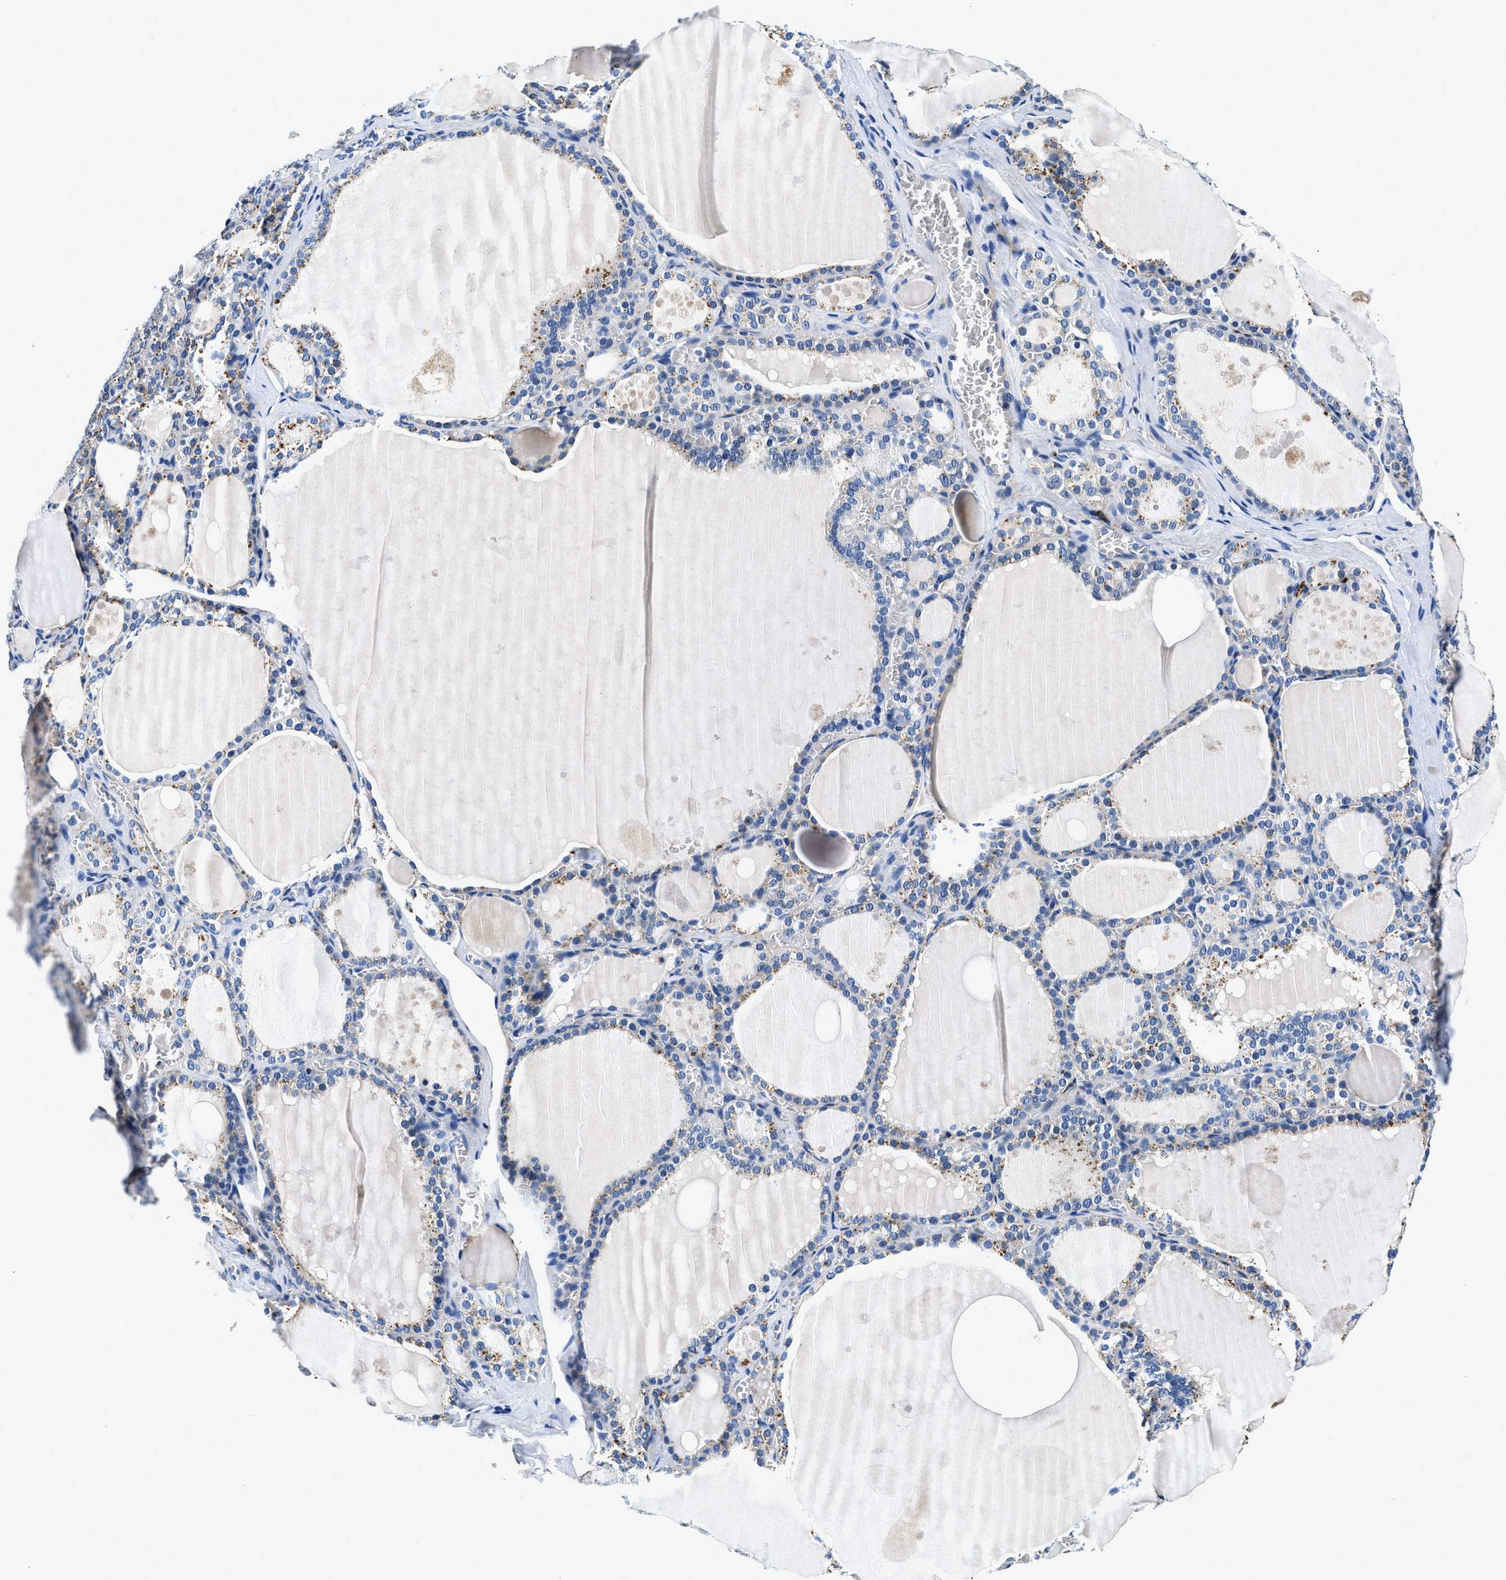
{"staining": {"intensity": "weak", "quantity": "25%-75%", "location": "cytoplasmic/membranous"}, "tissue": "thyroid gland", "cell_type": "Glandular cells", "image_type": "normal", "snomed": [{"axis": "morphology", "description": "Normal tissue, NOS"}, {"axis": "topography", "description": "Thyroid gland"}], "caption": "Protein staining of unremarkable thyroid gland shows weak cytoplasmic/membranous staining in approximately 25%-75% of glandular cells.", "gene": "ZFAND3", "patient": {"sex": "male", "age": 56}}